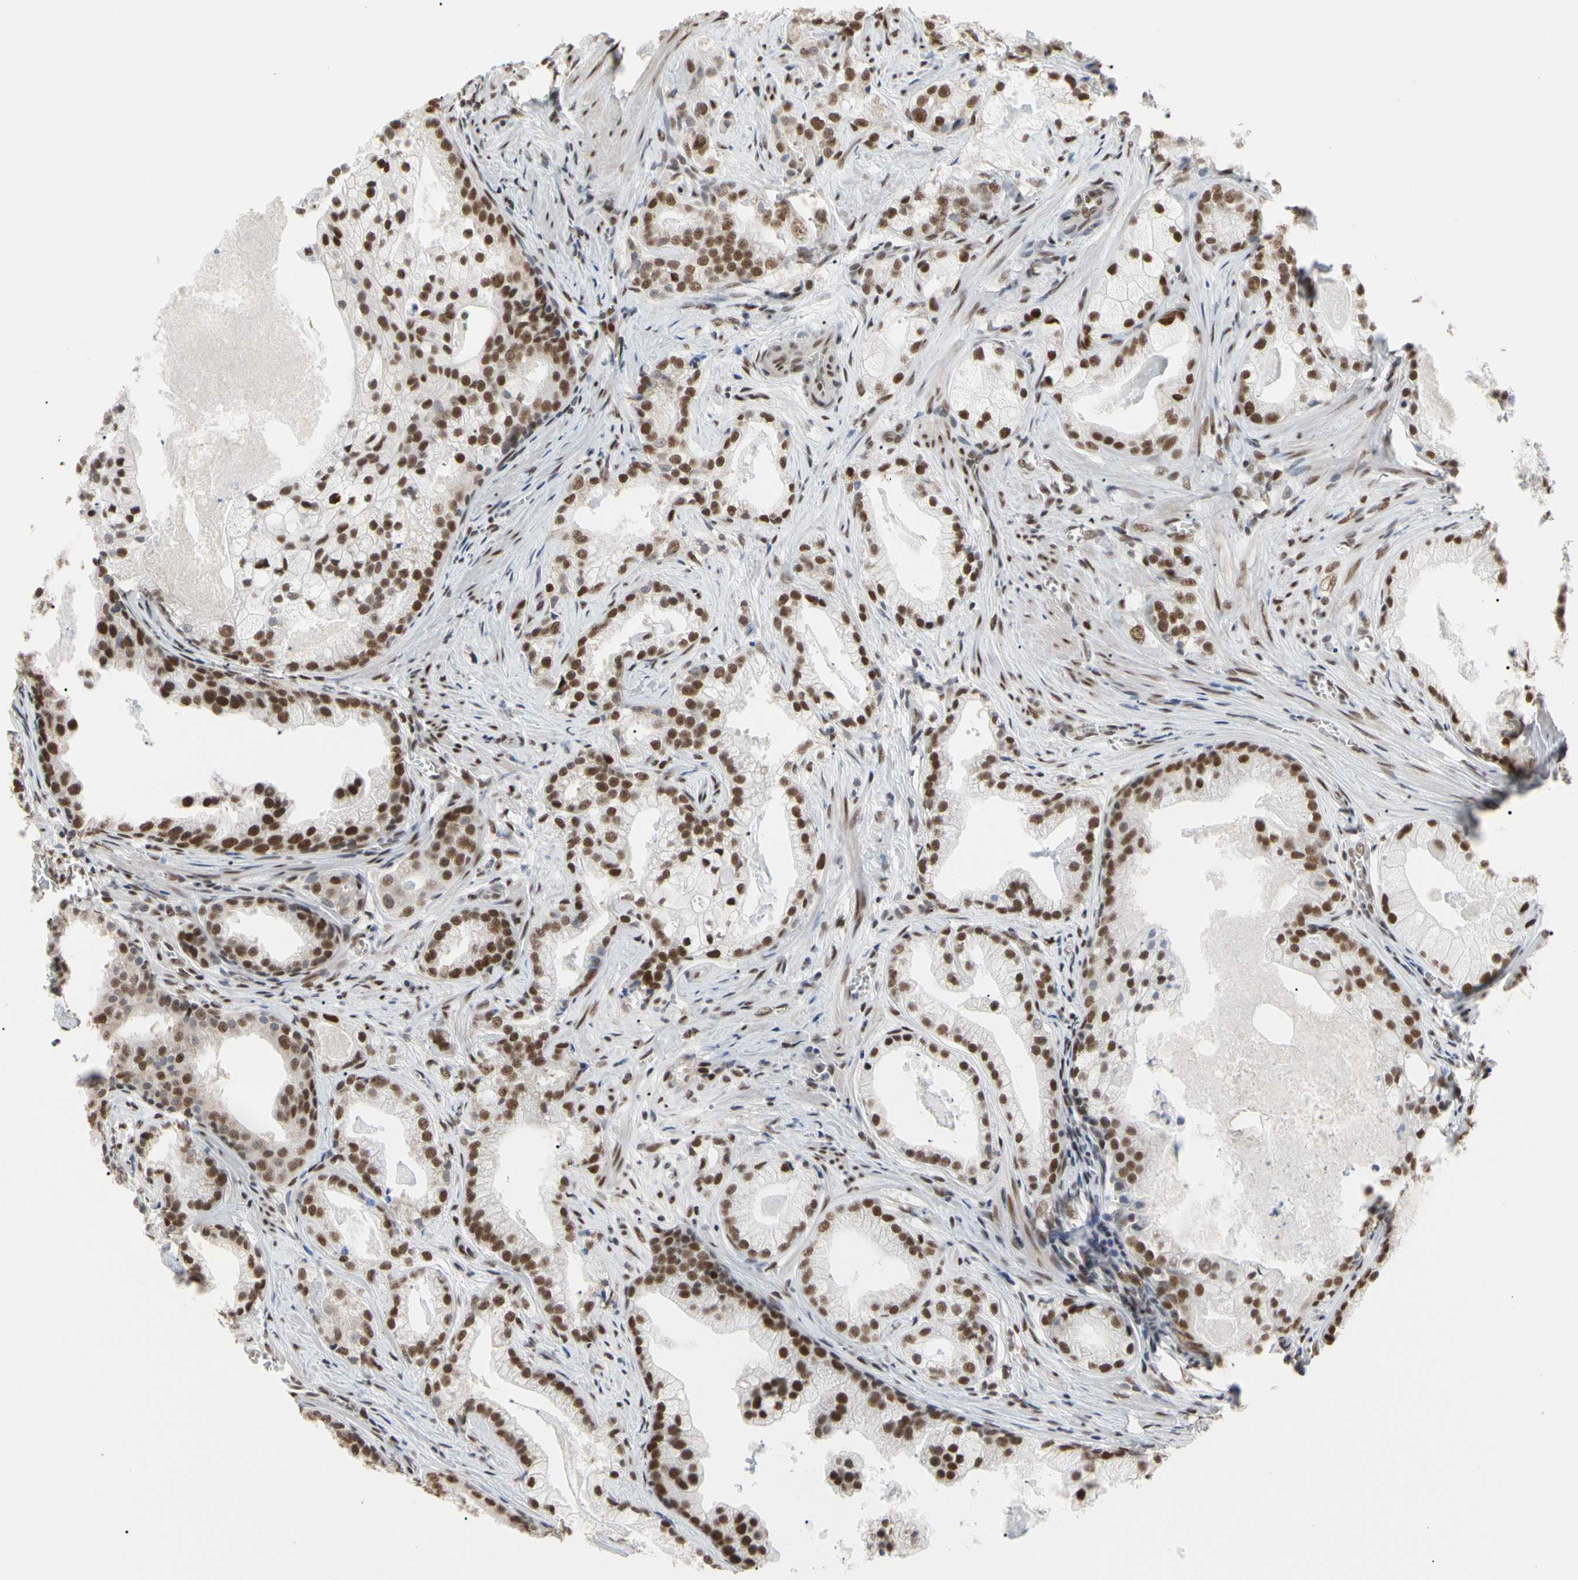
{"staining": {"intensity": "strong", "quantity": ">75%", "location": "nuclear"}, "tissue": "prostate cancer", "cell_type": "Tumor cells", "image_type": "cancer", "snomed": [{"axis": "morphology", "description": "Adenocarcinoma, Low grade"}, {"axis": "topography", "description": "Prostate"}], "caption": "Immunohistochemistry (IHC) (DAB) staining of prostate cancer (adenocarcinoma (low-grade)) reveals strong nuclear protein positivity in about >75% of tumor cells.", "gene": "FAM98B", "patient": {"sex": "male", "age": 59}}